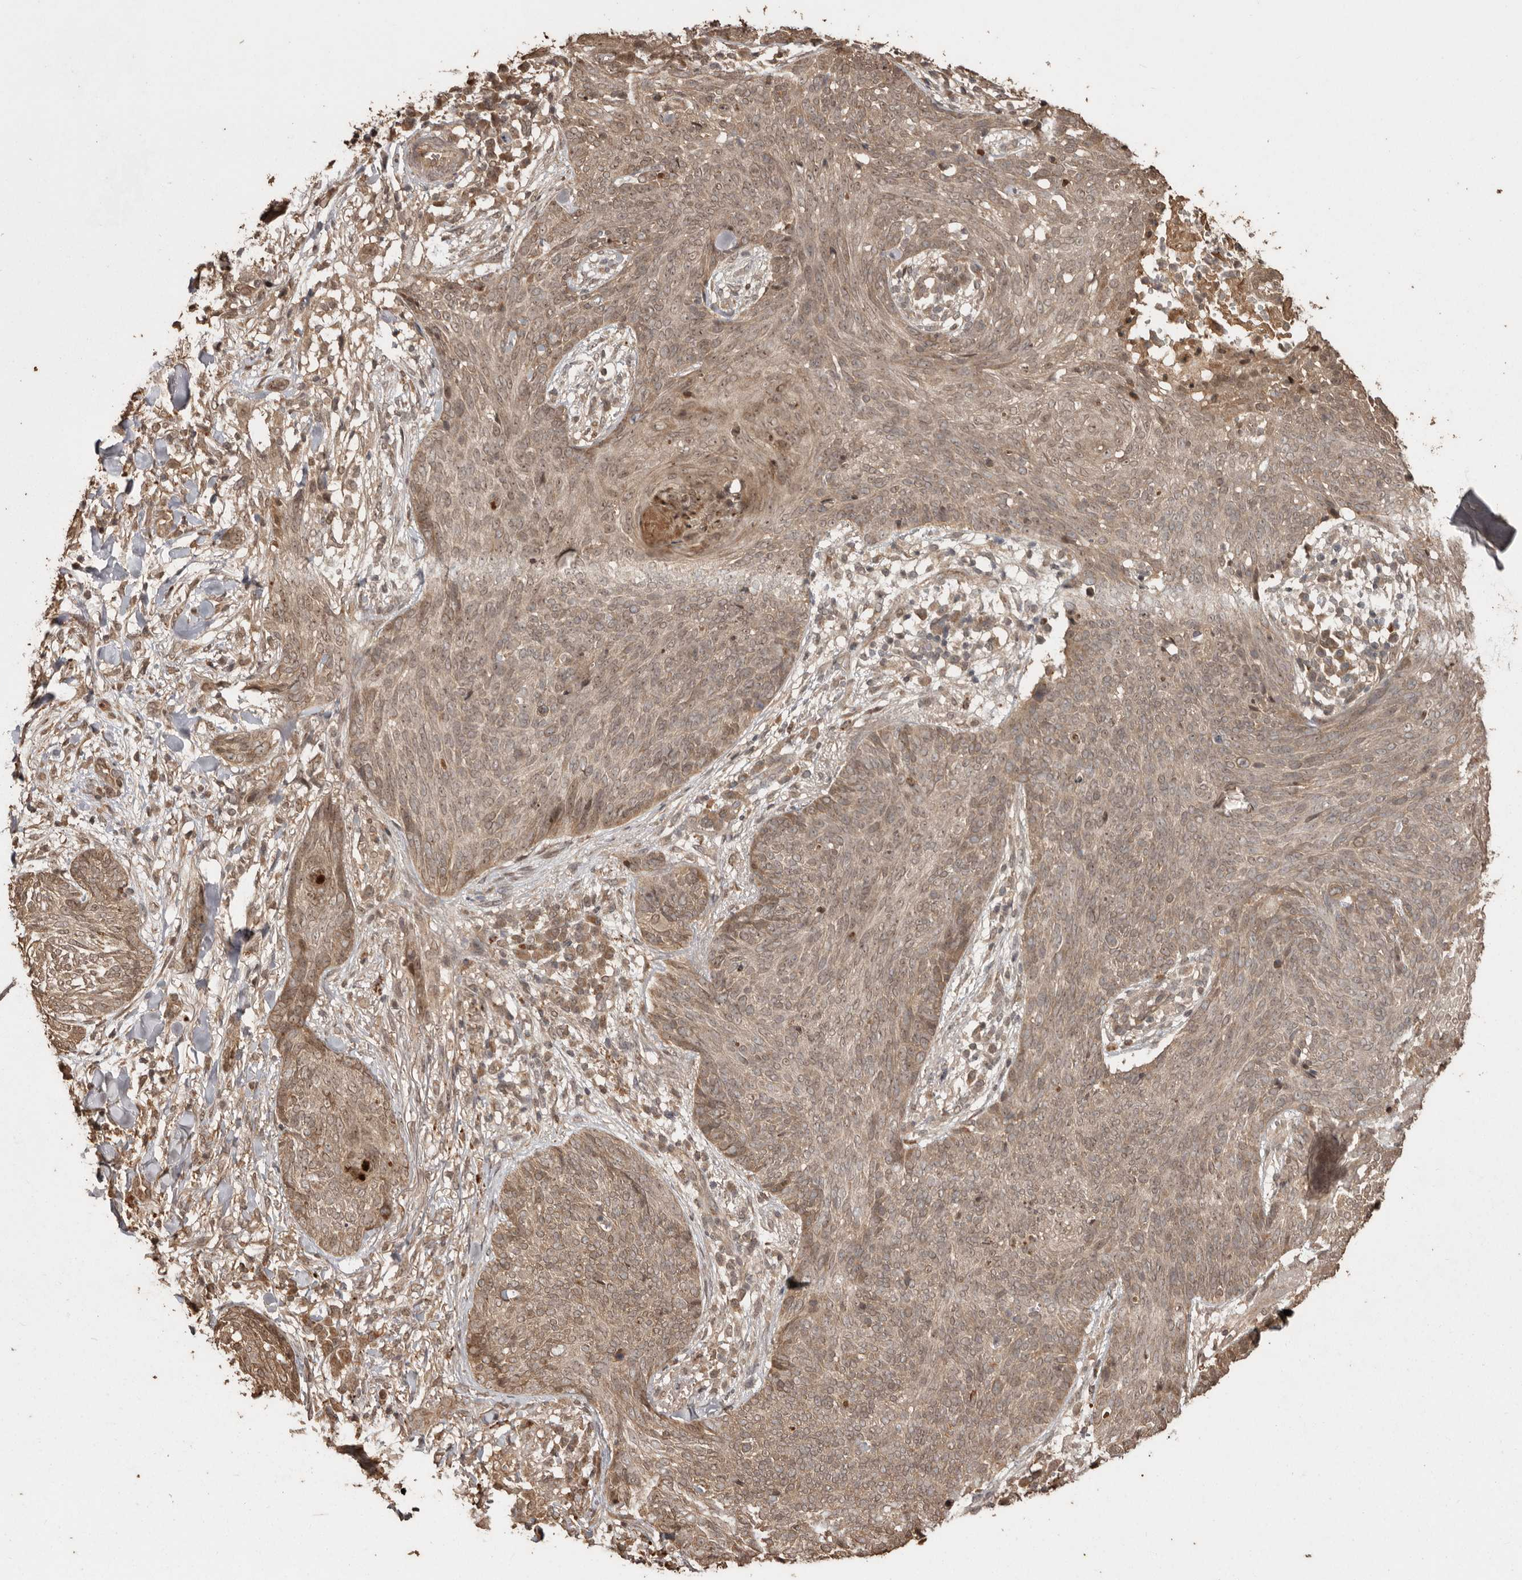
{"staining": {"intensity": "weak", "quantity": ">75%", "location": "cytoplasmic/membranous,nuclear"}, "tissue": "skin cancer", "cell_type": "Tumor cells", "image_type": "cancer", "snomed": [{"axis": "morphology", "description": "Basal cell carcinoma"}, {"axis": "topography", "description": "Skin"}], "caption": "Immunohistochemistry (IHC) micrograph of neoplastic tissue: skin cancer stained using immunohistochemistry (IHC) shows low levels of weak protein expression localized specifically in the cytoplasmic/membranous and nuclear of tumor cells, appearing as a cytoplasmic/membranous and nuclear brown color.", "gene": "NUP43", "patient": {"sex": "male", "age": 85}}